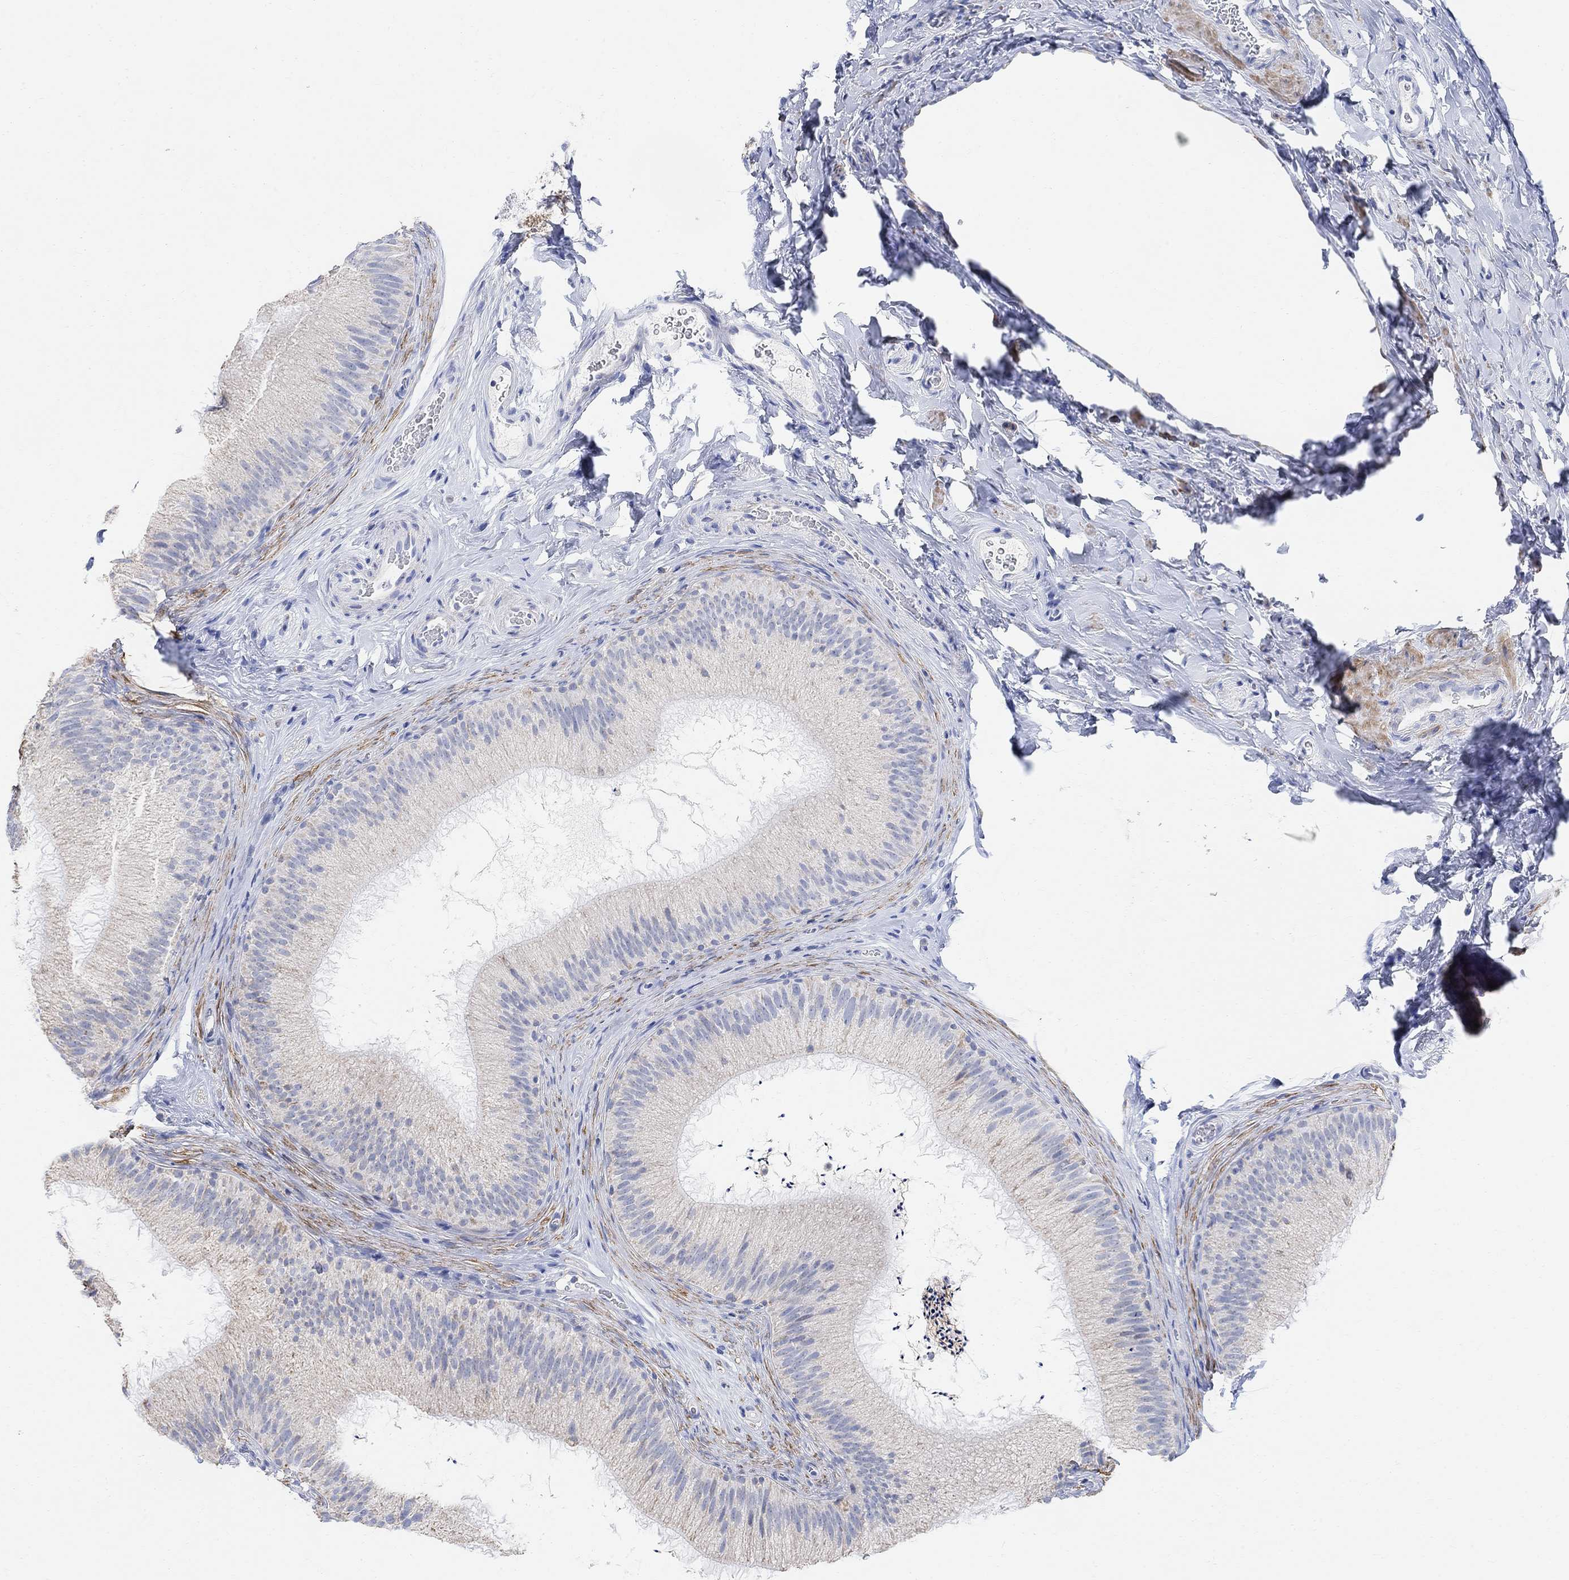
{"staining": {"intensity": "negative", "quantity": "none", "location": "none"}, "tissue": "epididymis", "cell_type": "Glandular cells", "image_type": "normal", "snomed": [{"axis": "morphology", "description": "Normal tissue, NOS"}, {"axis": "topography", "description": "Epididymis"}], "caption": "Glandular cells show no significant protein positivity in benign epididymis. (Stains: DAB IHC with hematoxylin counter stain, Microscopy: brightfield microscopy at high magnification).", "gene": "SYT12", "patient": {"sex": "male", "age": 32}}